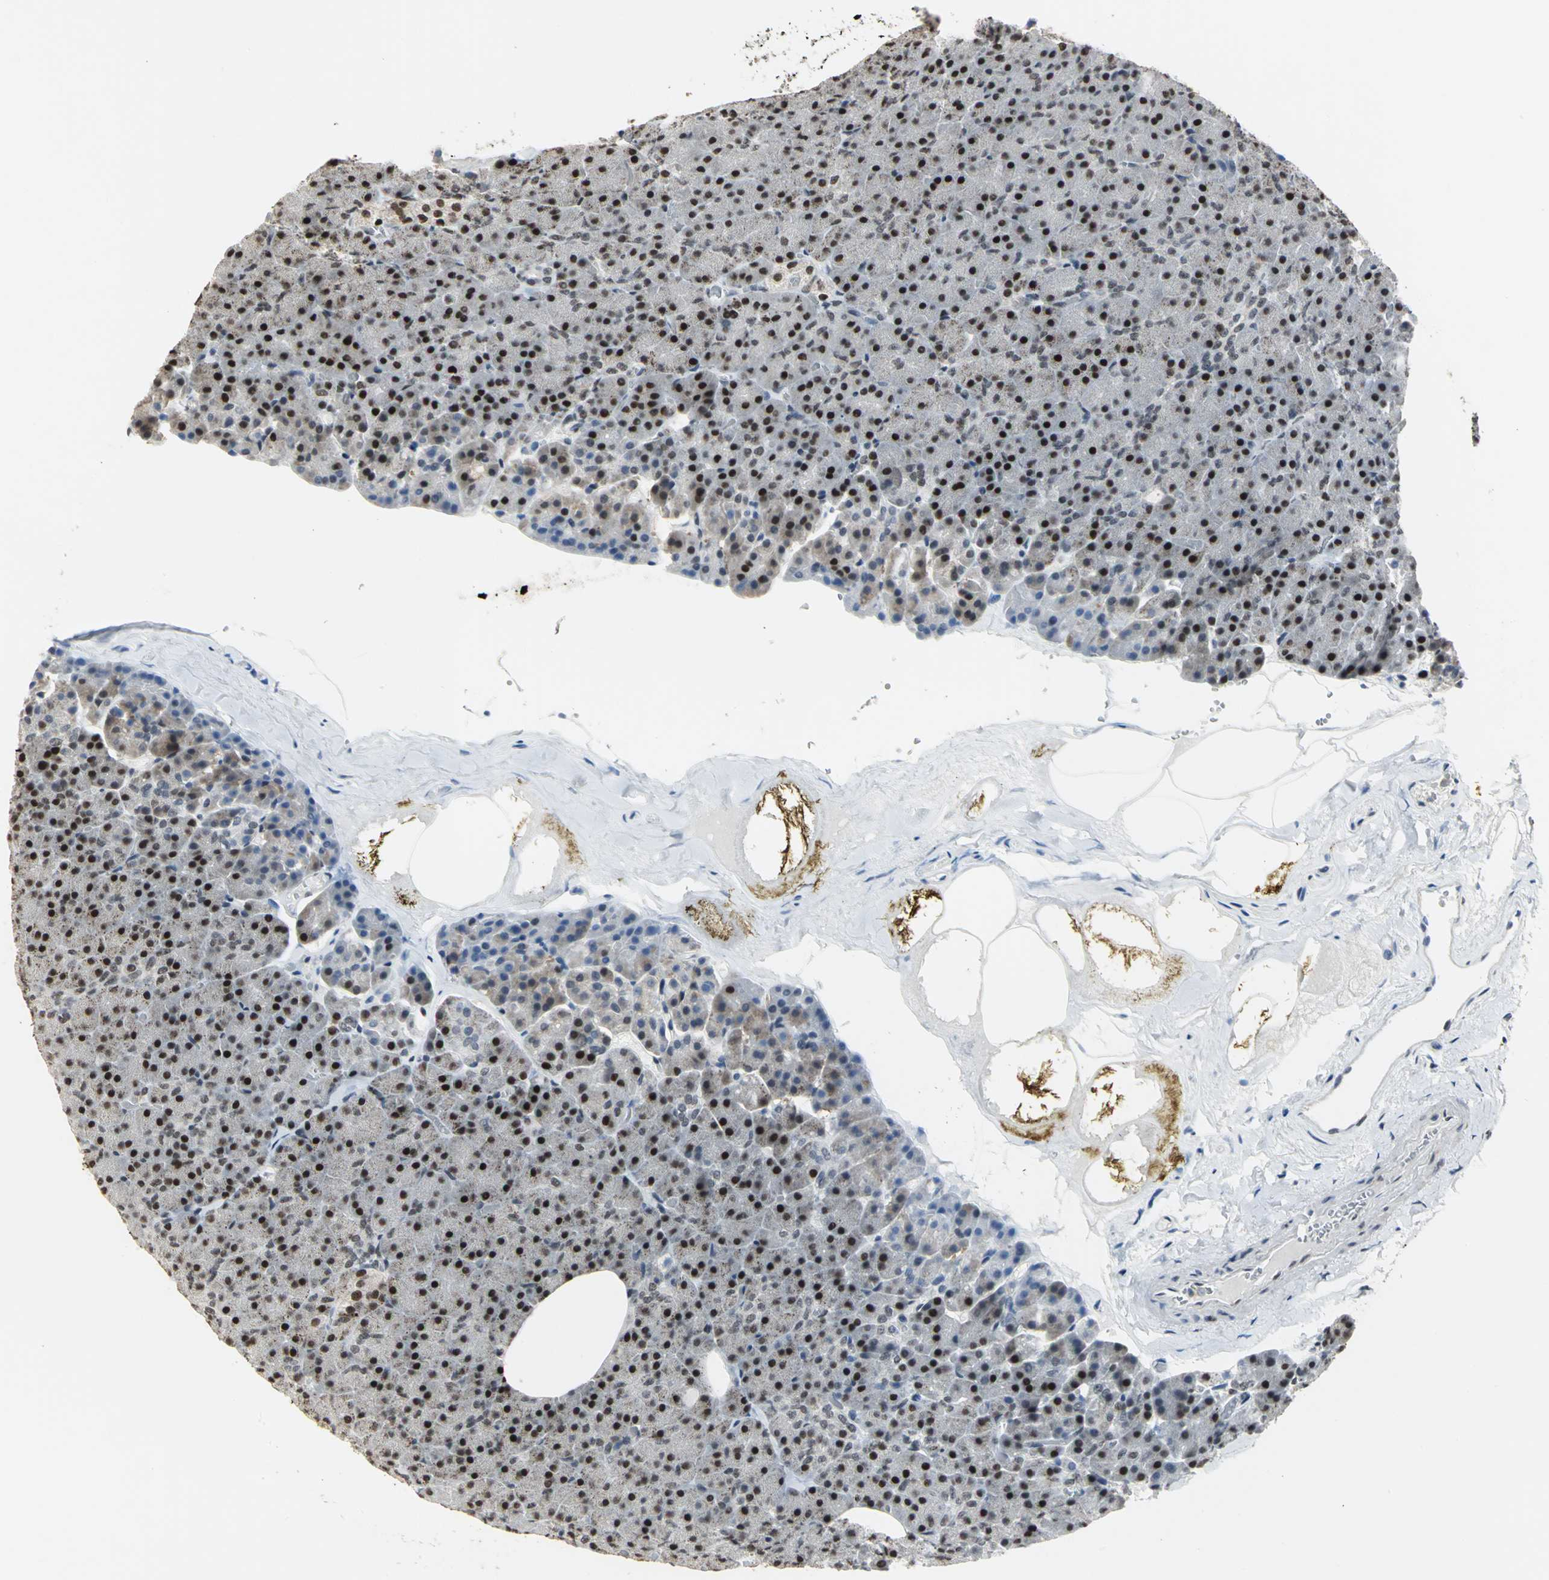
{"staining": {"intensity": "strong", "quantity": ">75%", "location": "nuclear"}, "tissue": "pancreas", "cell_type": "Exocrine glandular cells", "image_type": "normal", "snomed": [{"axis": "morphology", "description": "Normal tissue, NOS"}, {"axis": "topography", "description": "Pancreas"}], "caption": "IHC photomicrograph of unremarkable pancreas stained for a protein (brown), which exhibits high levels of strong nuclear staining in about >75% of exocrine glandular cells.", "gene": "CCDC88C", "patient": {"sex": "female", "age": 35}}